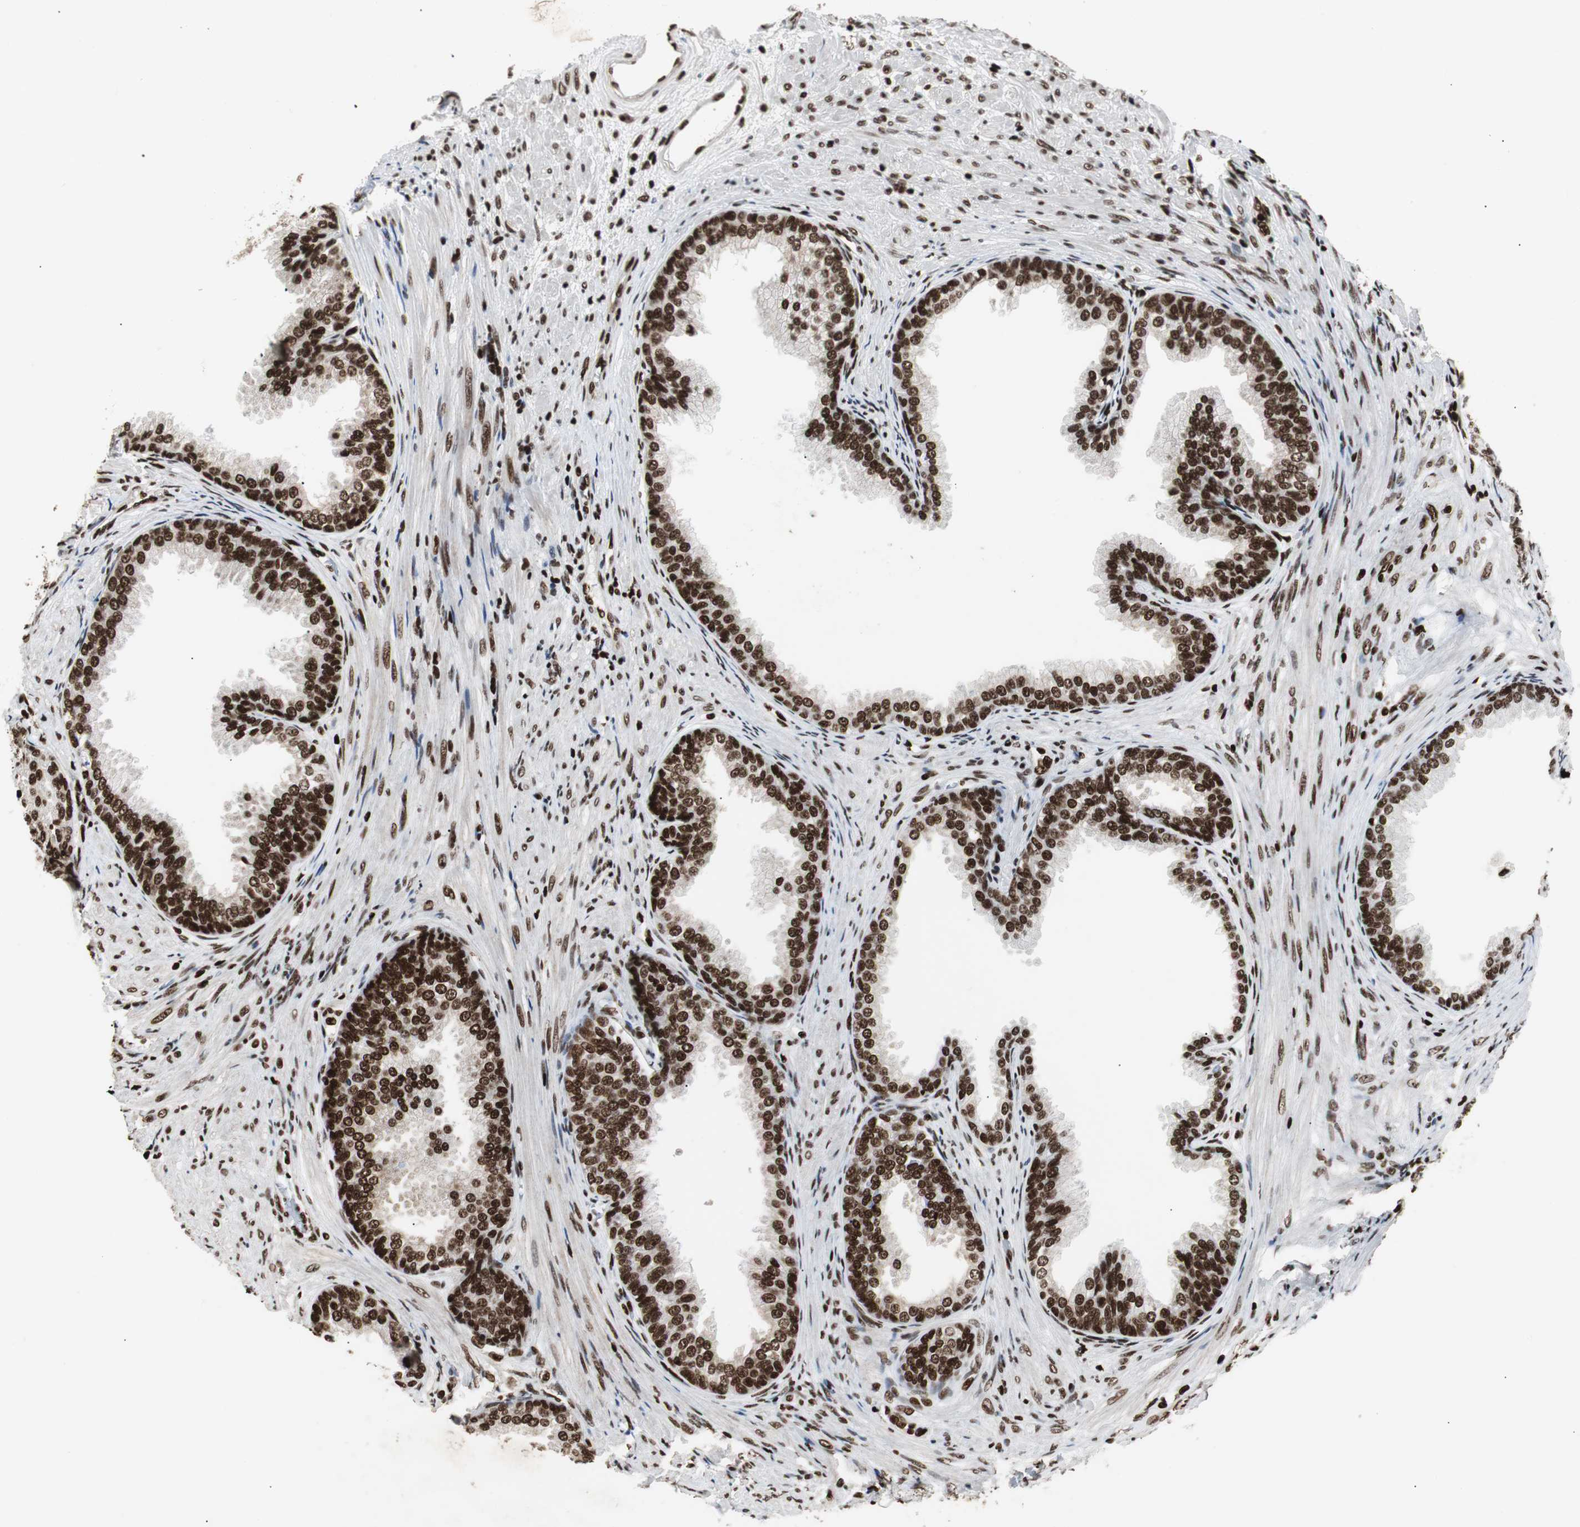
{"staining": {"intensity": "strong", "quantity": ">75%", "location": "nuclear"}, "tissue": "prostate", "cell_type": "Glandular cells", "image_type": "normal", "snomed": [{"axis": "morphology", "description": "Normal tissue, NOS"}, {"axis": "topography", "description": "Prostate"}], "caption": "Protein analysis of normal prostate exhibits strong nuclear positivity in approximately >75% of glandular cells.", "gene": "MTA2", "patient": {"sex": "male", "age": 76}}